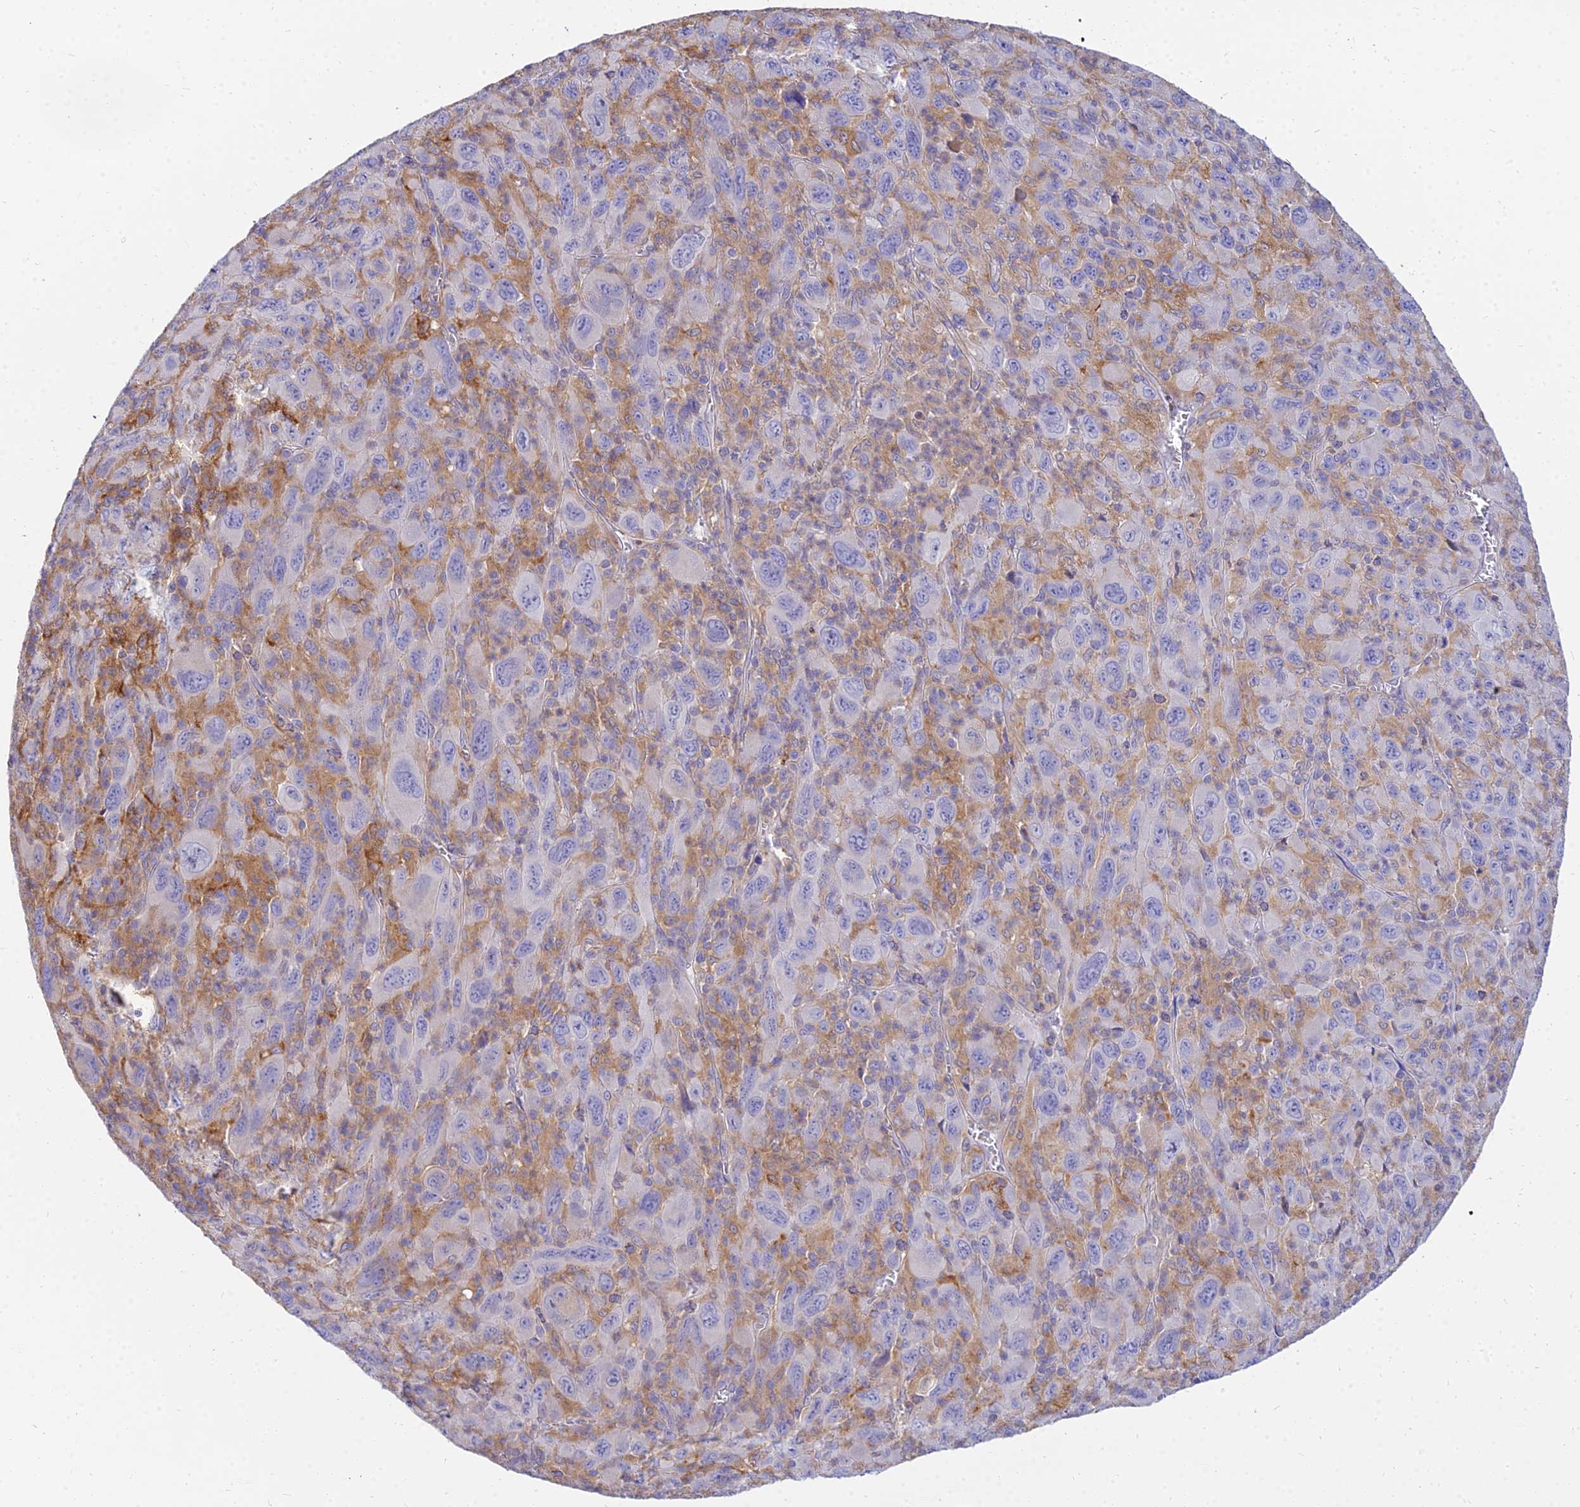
{"staining": {"intensity": "negative", "quantity": "none", "location": "none"}, "tissue": "melanoma", "cell_type": "Tumor cells", "image_type": "cancer", "snomed": [{"axis": "morphology", "description": "Malignant melanoma, Metastatic site"}, {"axis": "topography", "description": "Skin"}], "caption": "Immunohistochemistry (IHC) photomicrograph of melanoma stained for a protein (brown), which demonstrates no staining in tumor cells.", "gene": "ARL8B", "patient": {"sex": "female", "age": 56}}